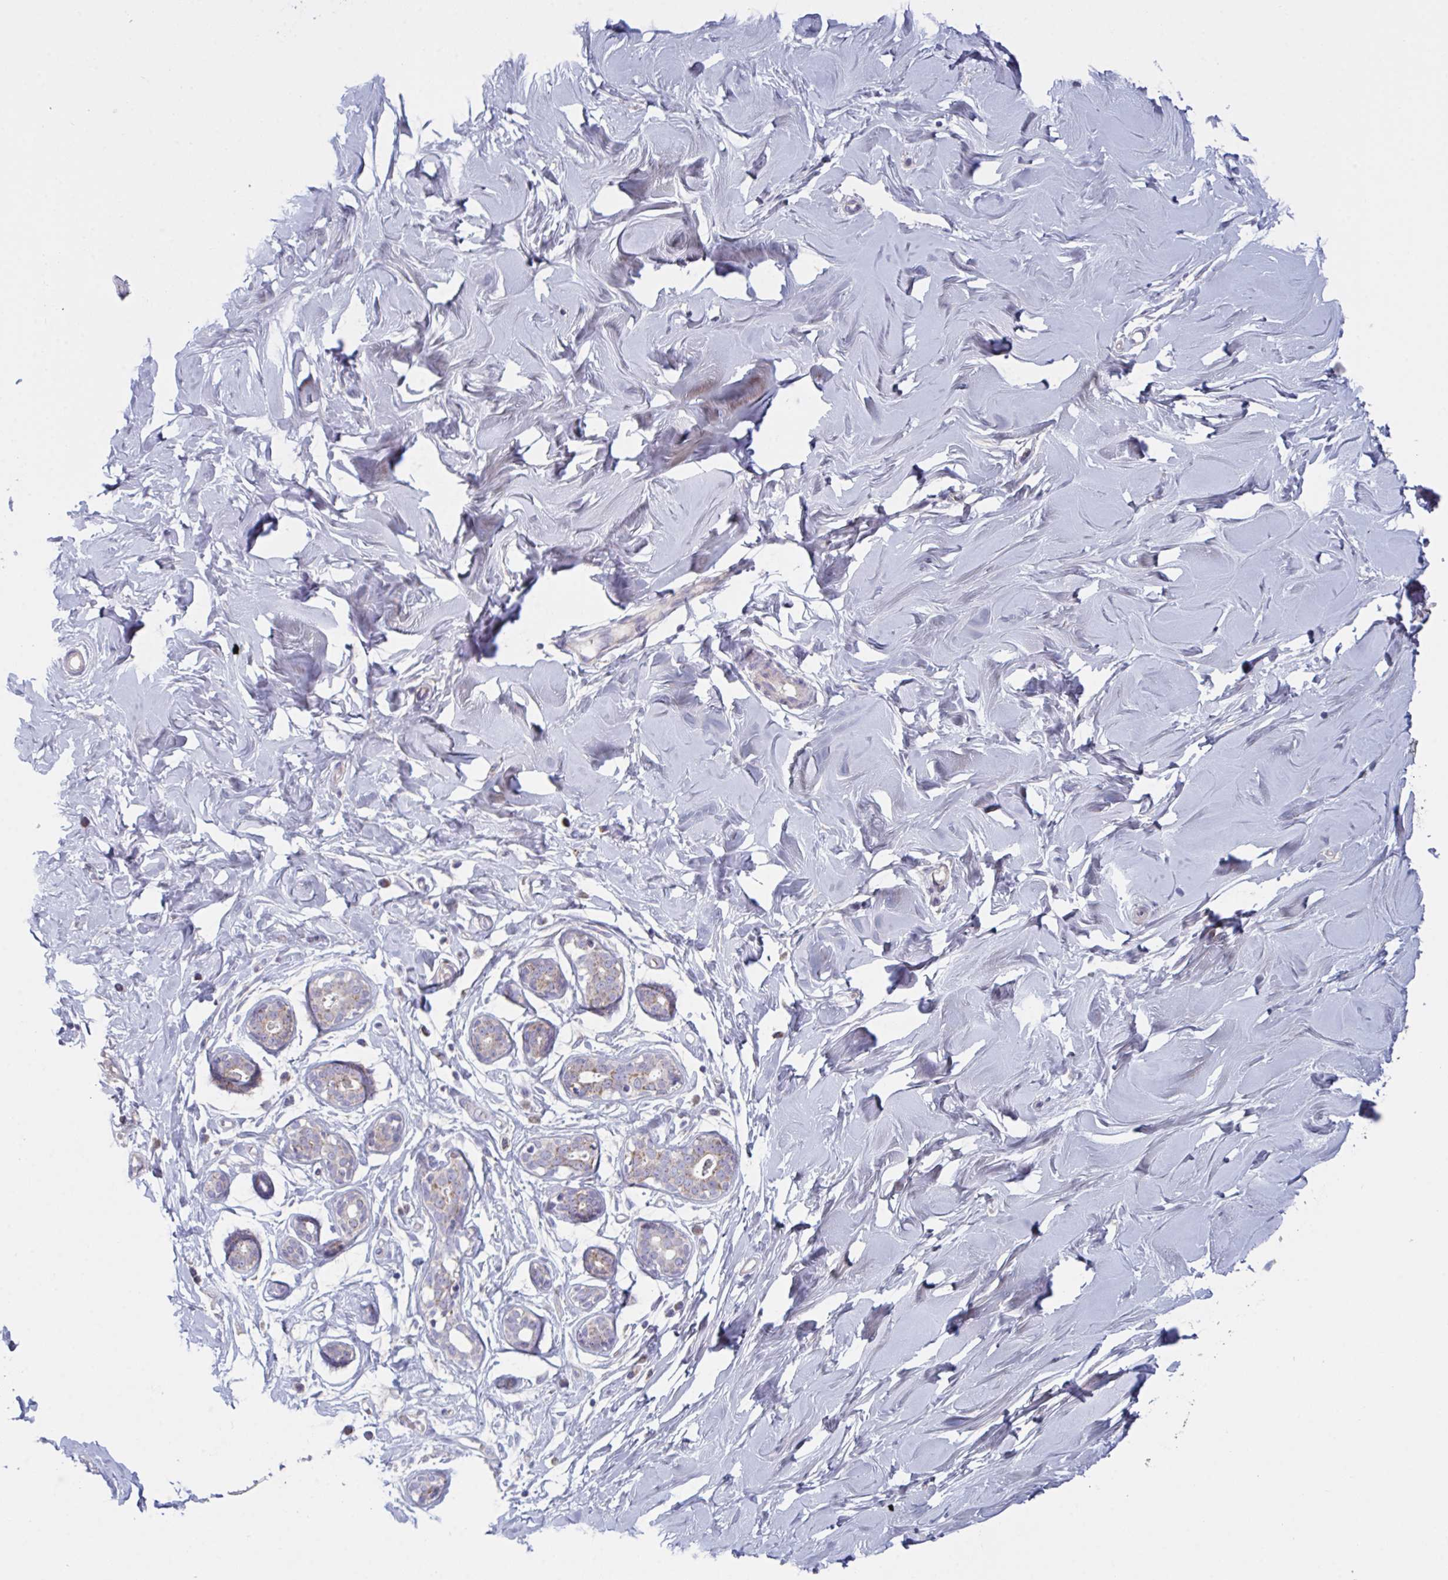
{"staining": {"intensity": "negative", "quantity": "none", "location": "none"}, "tissue": "breast", "cell_type": "Adipocytes", "image_type": "normal", "snomed": [{"axis": "morphology", "description": "Normal tissue, NOS"}, {"axis": "topography", "description": "Breast"}], "caption": "Immunohistochemistry (IHC) of normal human breast shows no positivity in adipocytes.", "gene": "MRPS2", "patient": {"sex": "female", "age": 27}}